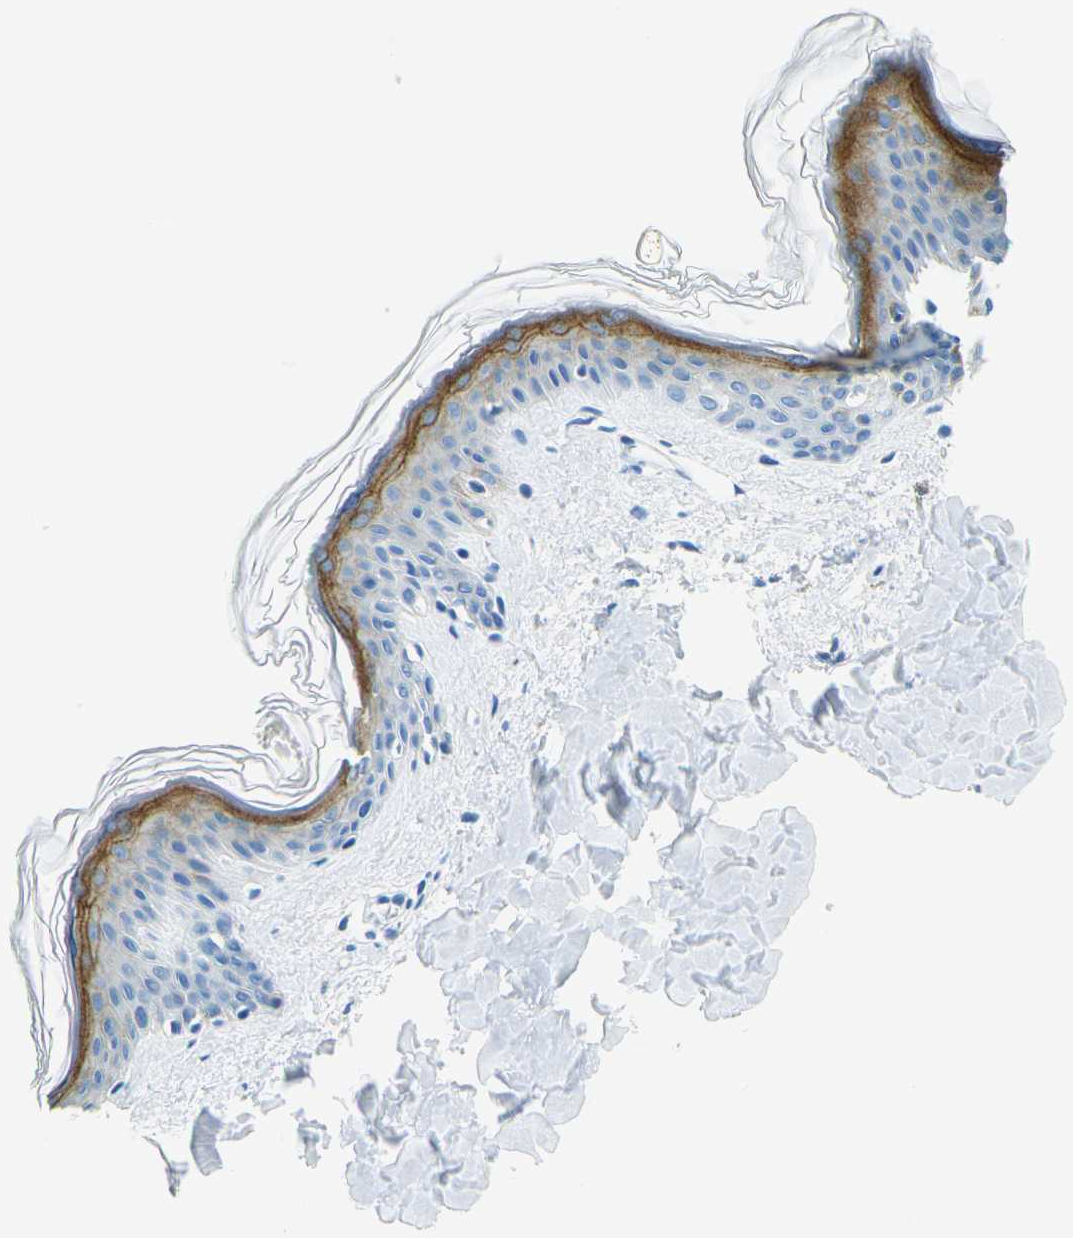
{"staining": {"intensity": "negative", "quantity": "none", "location": "none"}, "tissue": "skin", "cell_type": "Fibroblasts", "image_type": "normal", "snomed": [{"axis": "morphology", "description": "Normal tissue, NOS"}, {"axis": "topography", "description": "Skin"}], "caption": "Protein analysis of unremarkable skin reveals no significant staining in fibroblasts. (Brightfield microscopy of DAB immunohistochemistry at high magnification).", "gene": "OCLN", "patient": {"sex": "female", "age": 41}}